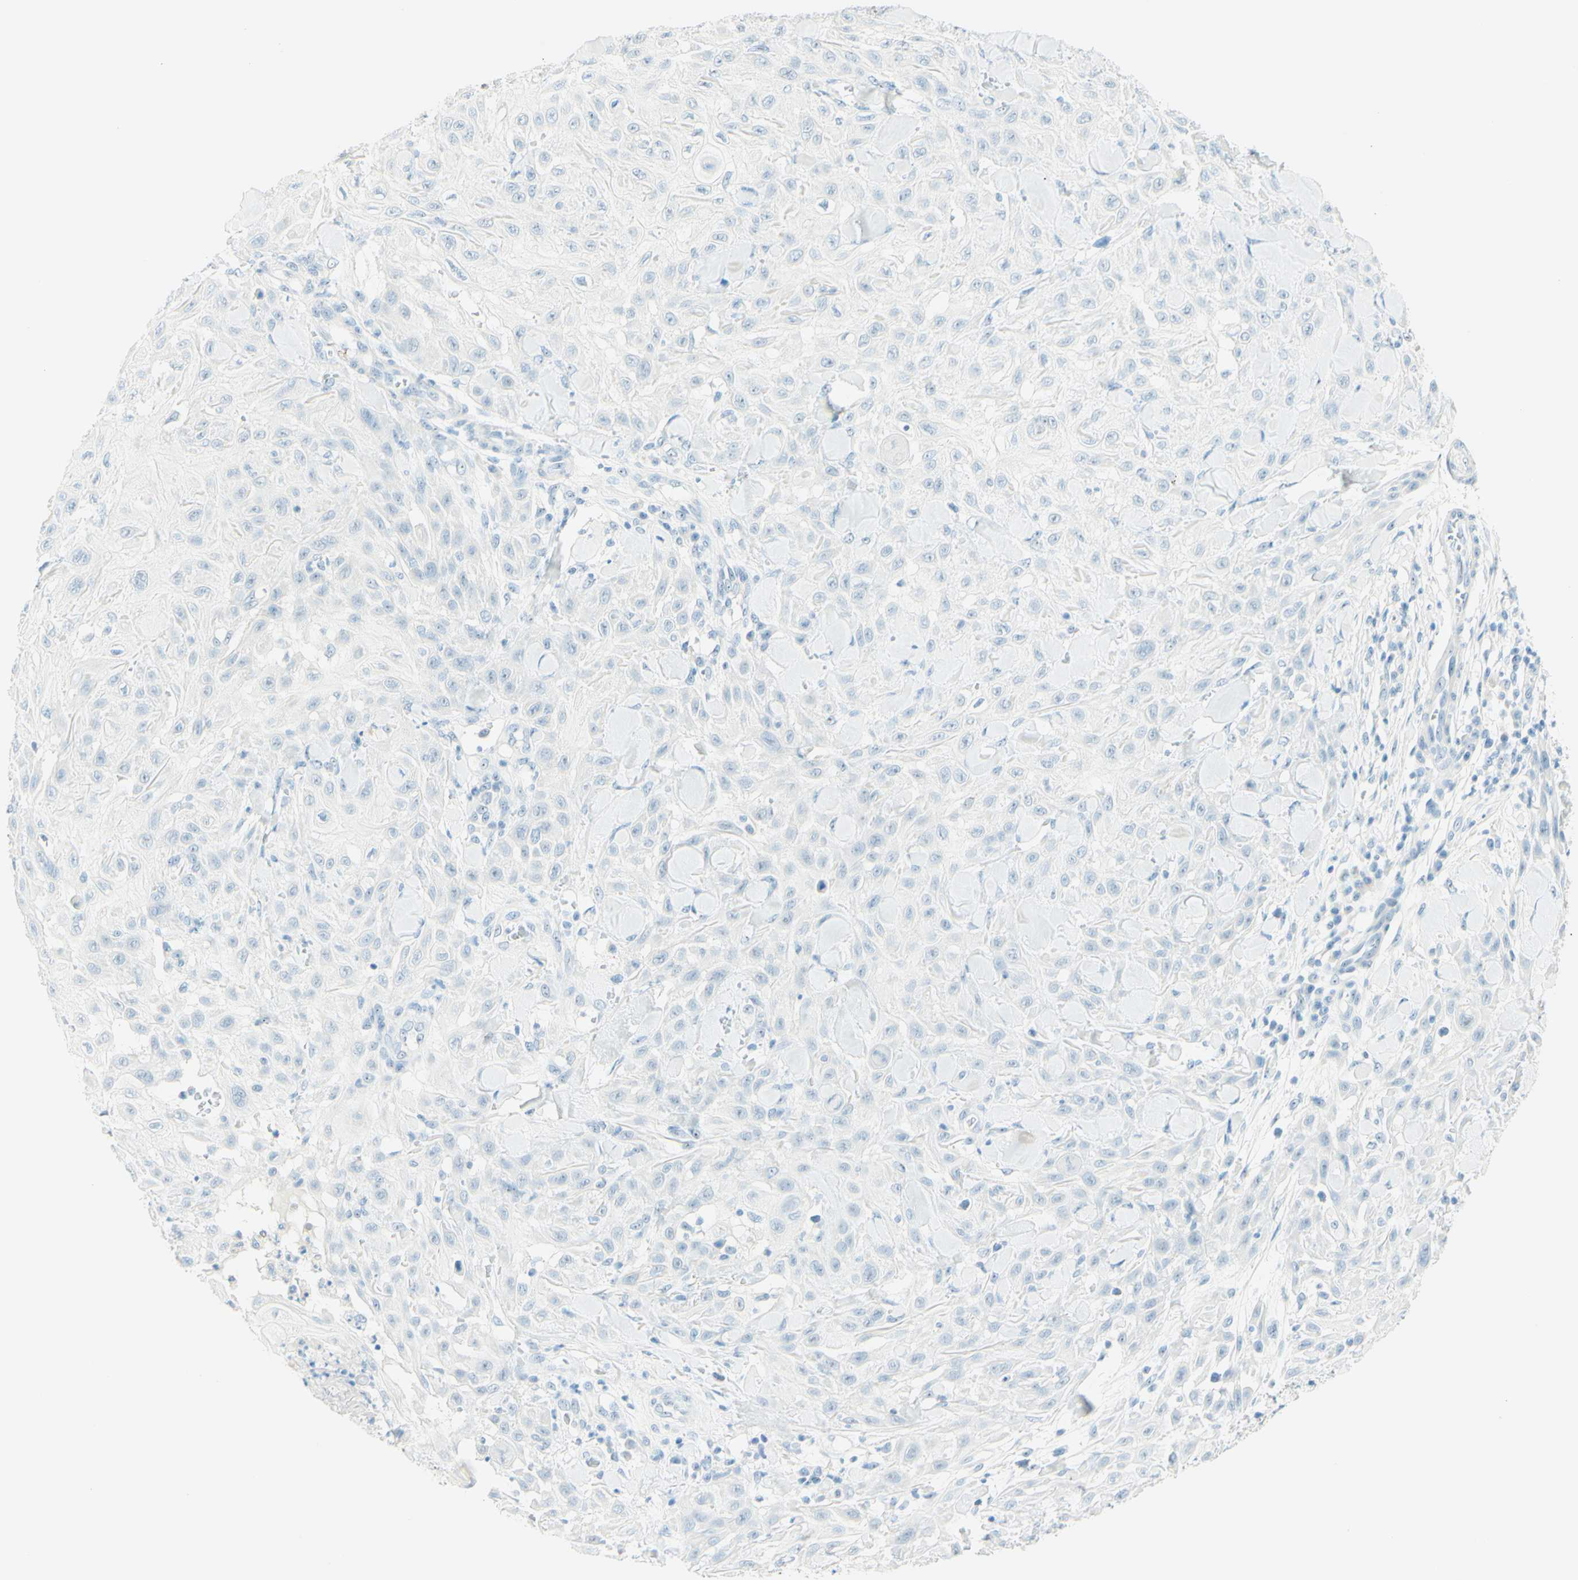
{"staining": {"intensity": "negative", "quantity": "none", "location": "none"}, "tissue": "skin cancer", "cell_type": "Tumor cells", "image_type": "cancer", "snomed": [{"axis": "morphology", "description": "Squamous cell carcinoma, NOS"}, {"axis": "topography", "description": "Skin"}], "caption": "The immunohistochemistry (IHC) micrograph has no significant positivity in tumor cells of skin cancer tissue.", "gene": "FMR1NB", "patient": {"sex": "male", "age": 24}}